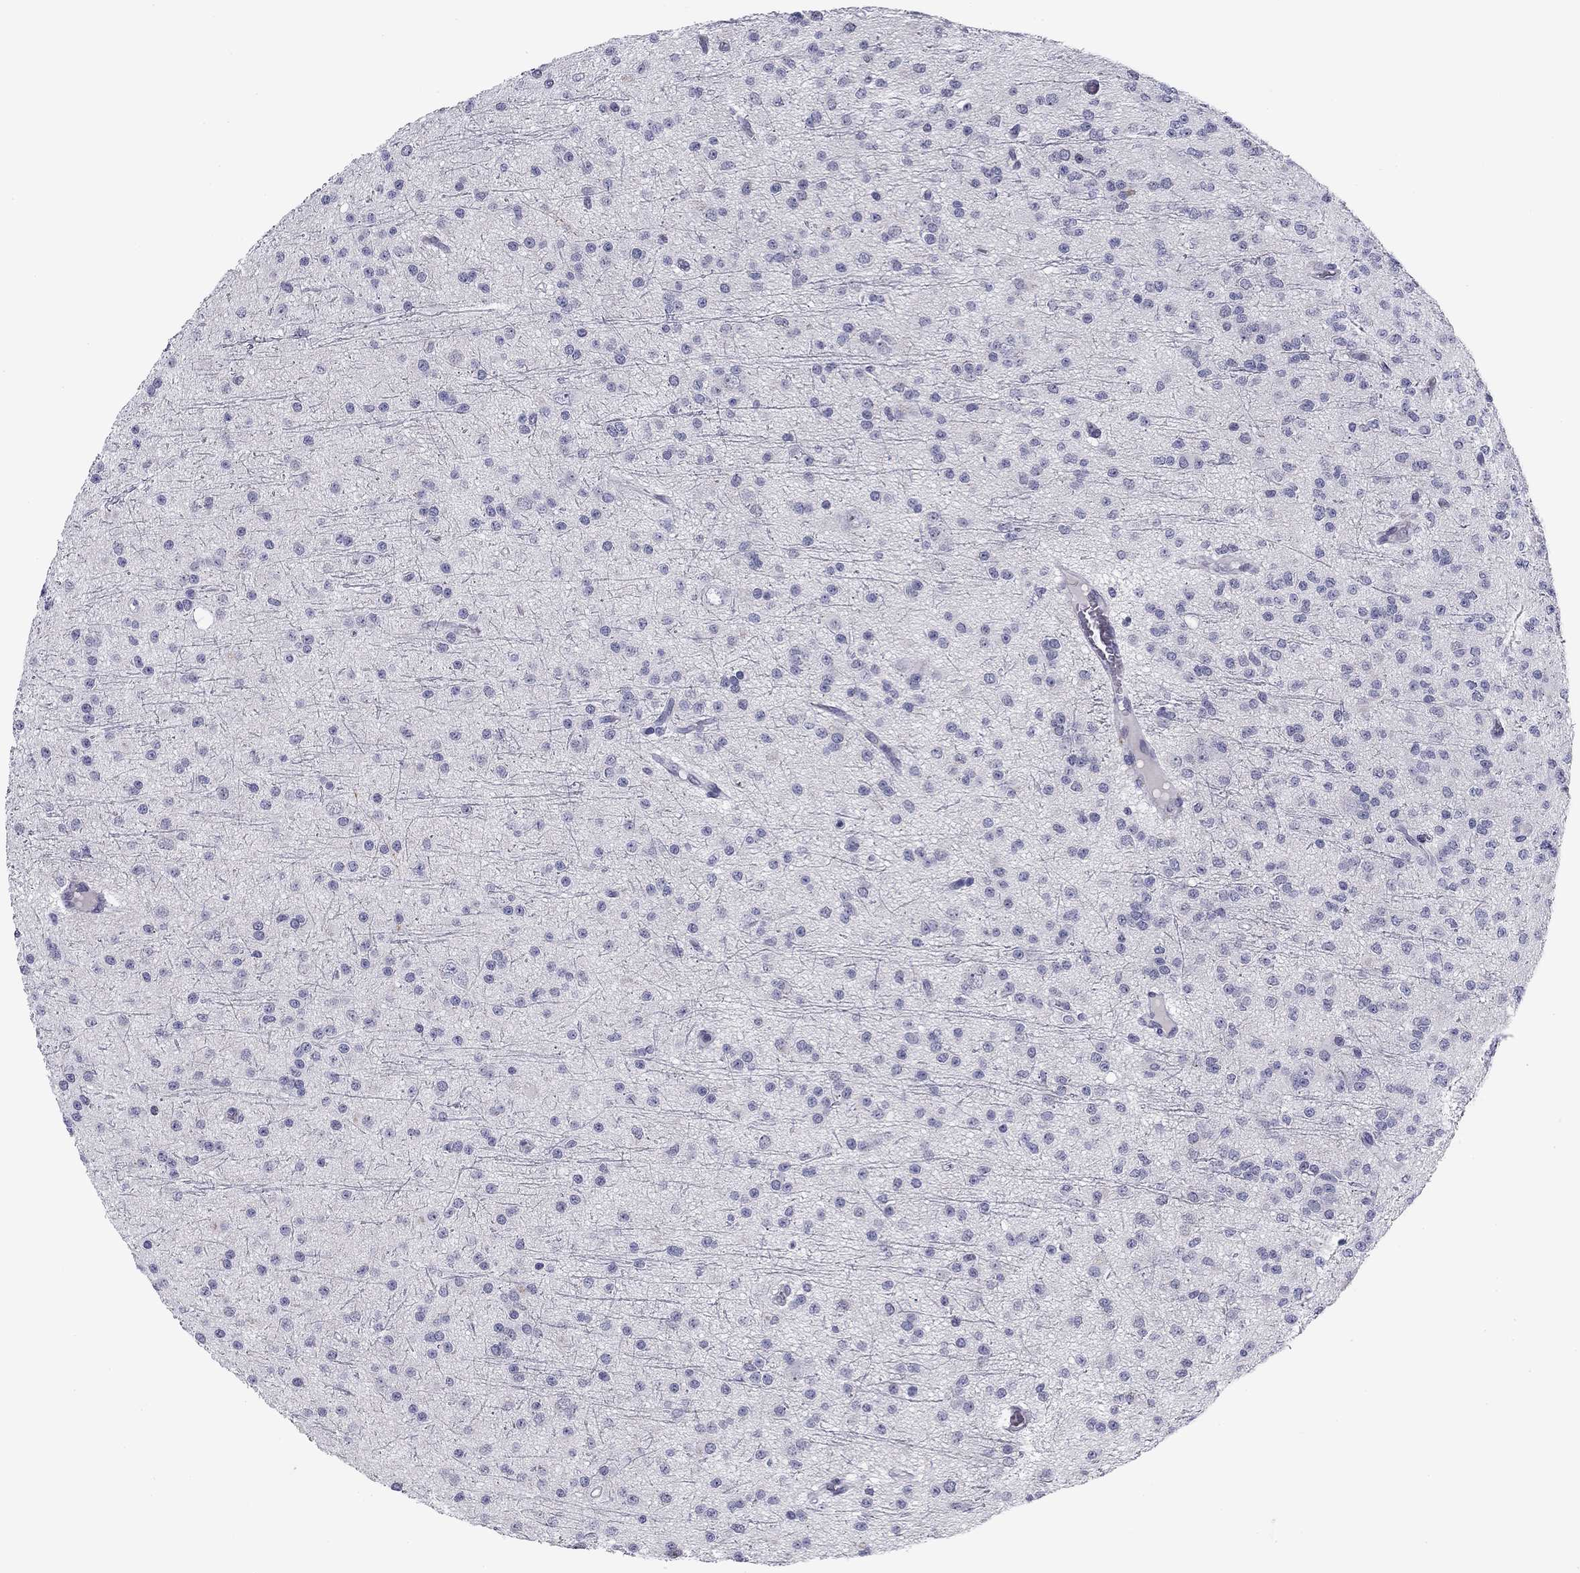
{"staining": {"intensity": "negative", "quantity": "none", "location": "none"}, "tissue": "glioma", "cell_type": "Tumor cells", "image_type": "cancer", "snomed": [{"axis": "morphology", "description": "Glioma, malignant, Low grade"}, {"axis": "topography", "description": "Brain"}], "caption": "Tumor cells show no significant positivity in glioma.", "gene": "PRPH", "patient": {"sex": "male", "age": 27}}